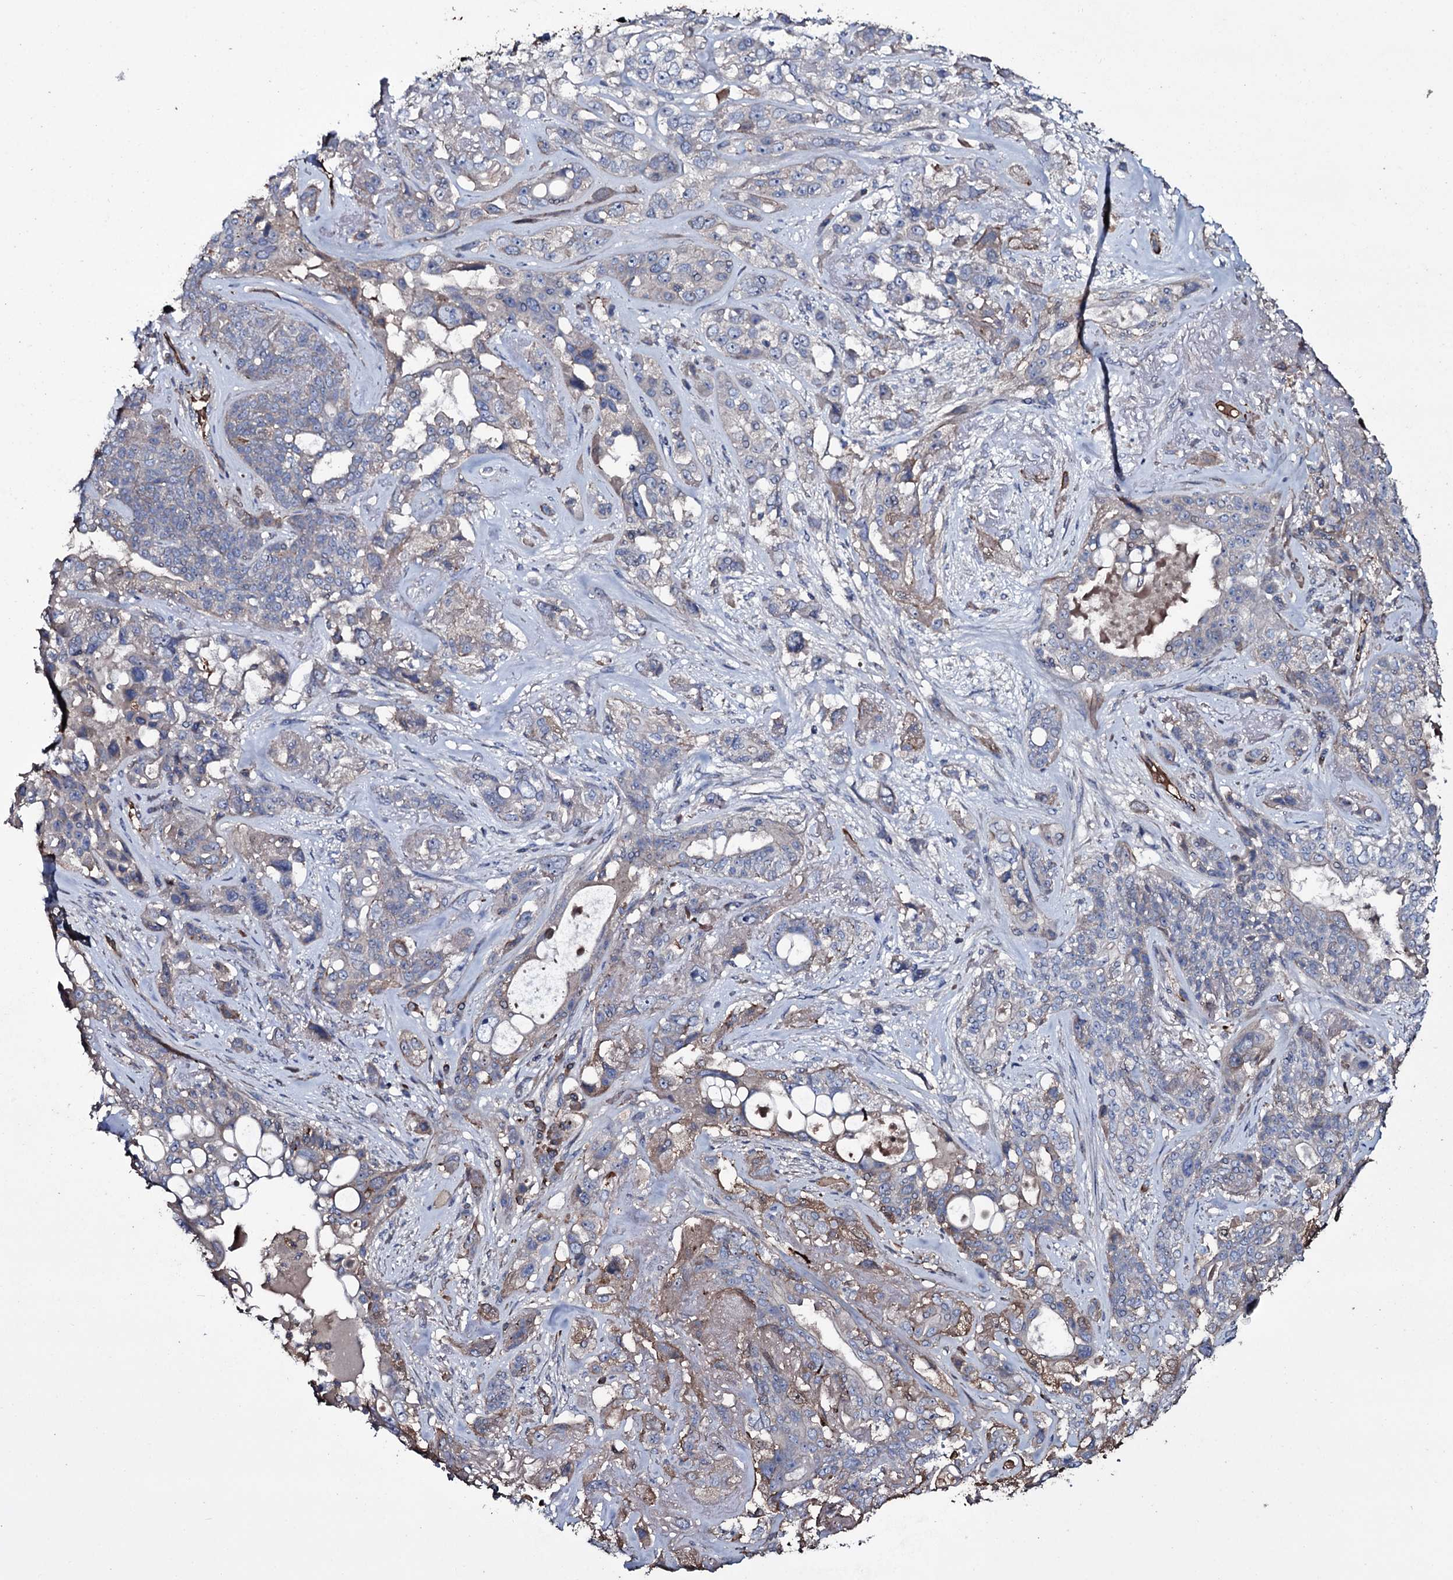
{"staining": {"intensity": "weak", "quantity": "<25%", "location": "cytoplasmic/membranous"}, "tissue": "lung cancer", "cell_type": "Tumor cells", "image_type": "cancer", "snomed": [{"axis": "morphology", "description": "Squamous cell carcinoma, NOS"}, {"axis": "topography", "description": "Lung"}], "caption": "High magnification brightfield microscopy of lung squamous cell carcinoma stained with DAB (3,3'-diaminobenzidine) (brown) and counterstained with hematoxylin (blue): tumor cells show no significant staining. (Stains: DAB immunohistochemistry with hematoxylin counter stain, Microscopy: brightfield microscopy at high magnification).", "gene": "ZSWIM8", "patient": {"sex": "female", "age": 70}}